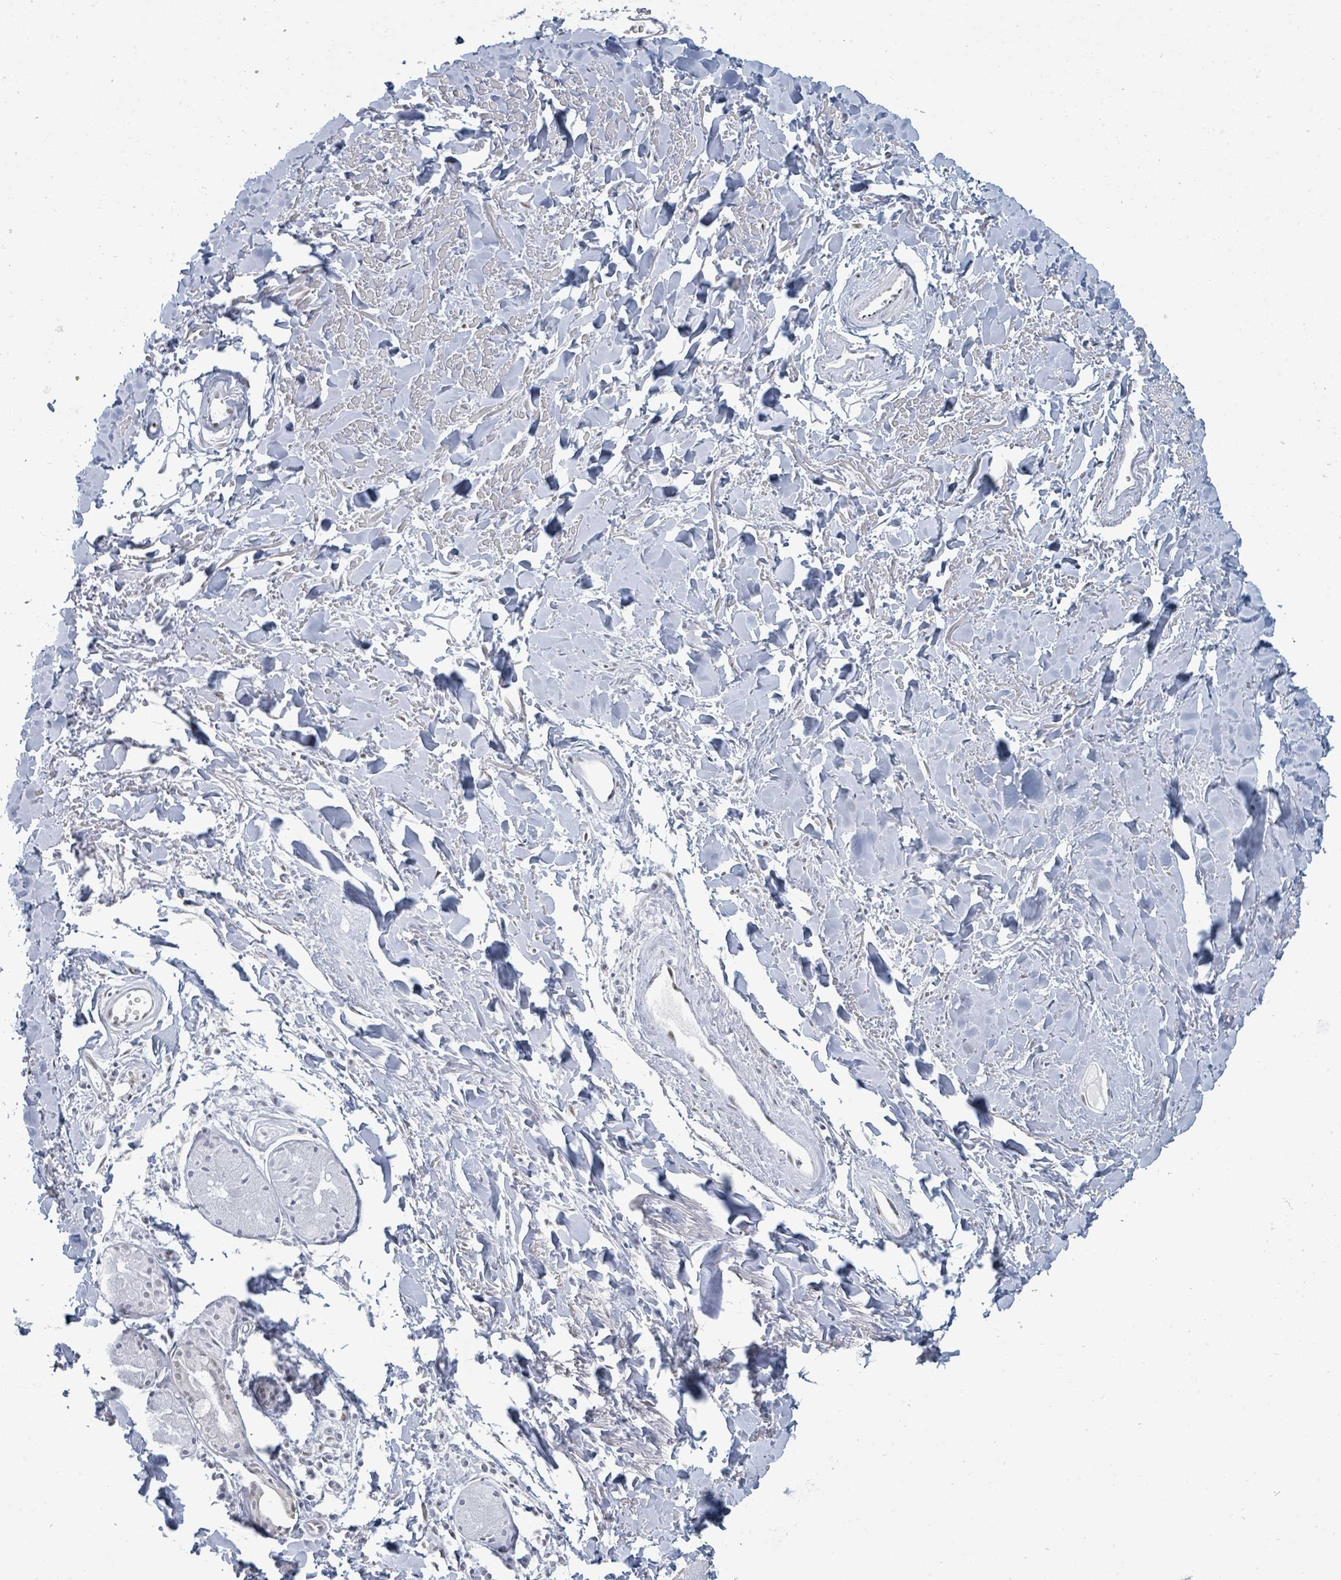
{"staining": {"intensity": "strong", "quantity": ">75%", "location": "nuclear"}, "tissue": "soft tissue", "cell_type": "Chondrocytes", "image_type": "normal", "snomed": [{"axis": "morphology", "description": "Normal tissue, NOS"}, {"axis": "topography", "description": "Cartilage tissue"}], "caption": "A high-resolution micrograph shows immunohistochemistry (IHC) staining of unremarkable soft tissue, which demonstrates strong nuclear staining in approximately >75% of chondrocytes. (DAB IHC with brightfield microscopy, high magnification).", "gene": "SUMO2", "patient": {"sex": "male", "age": 57}}